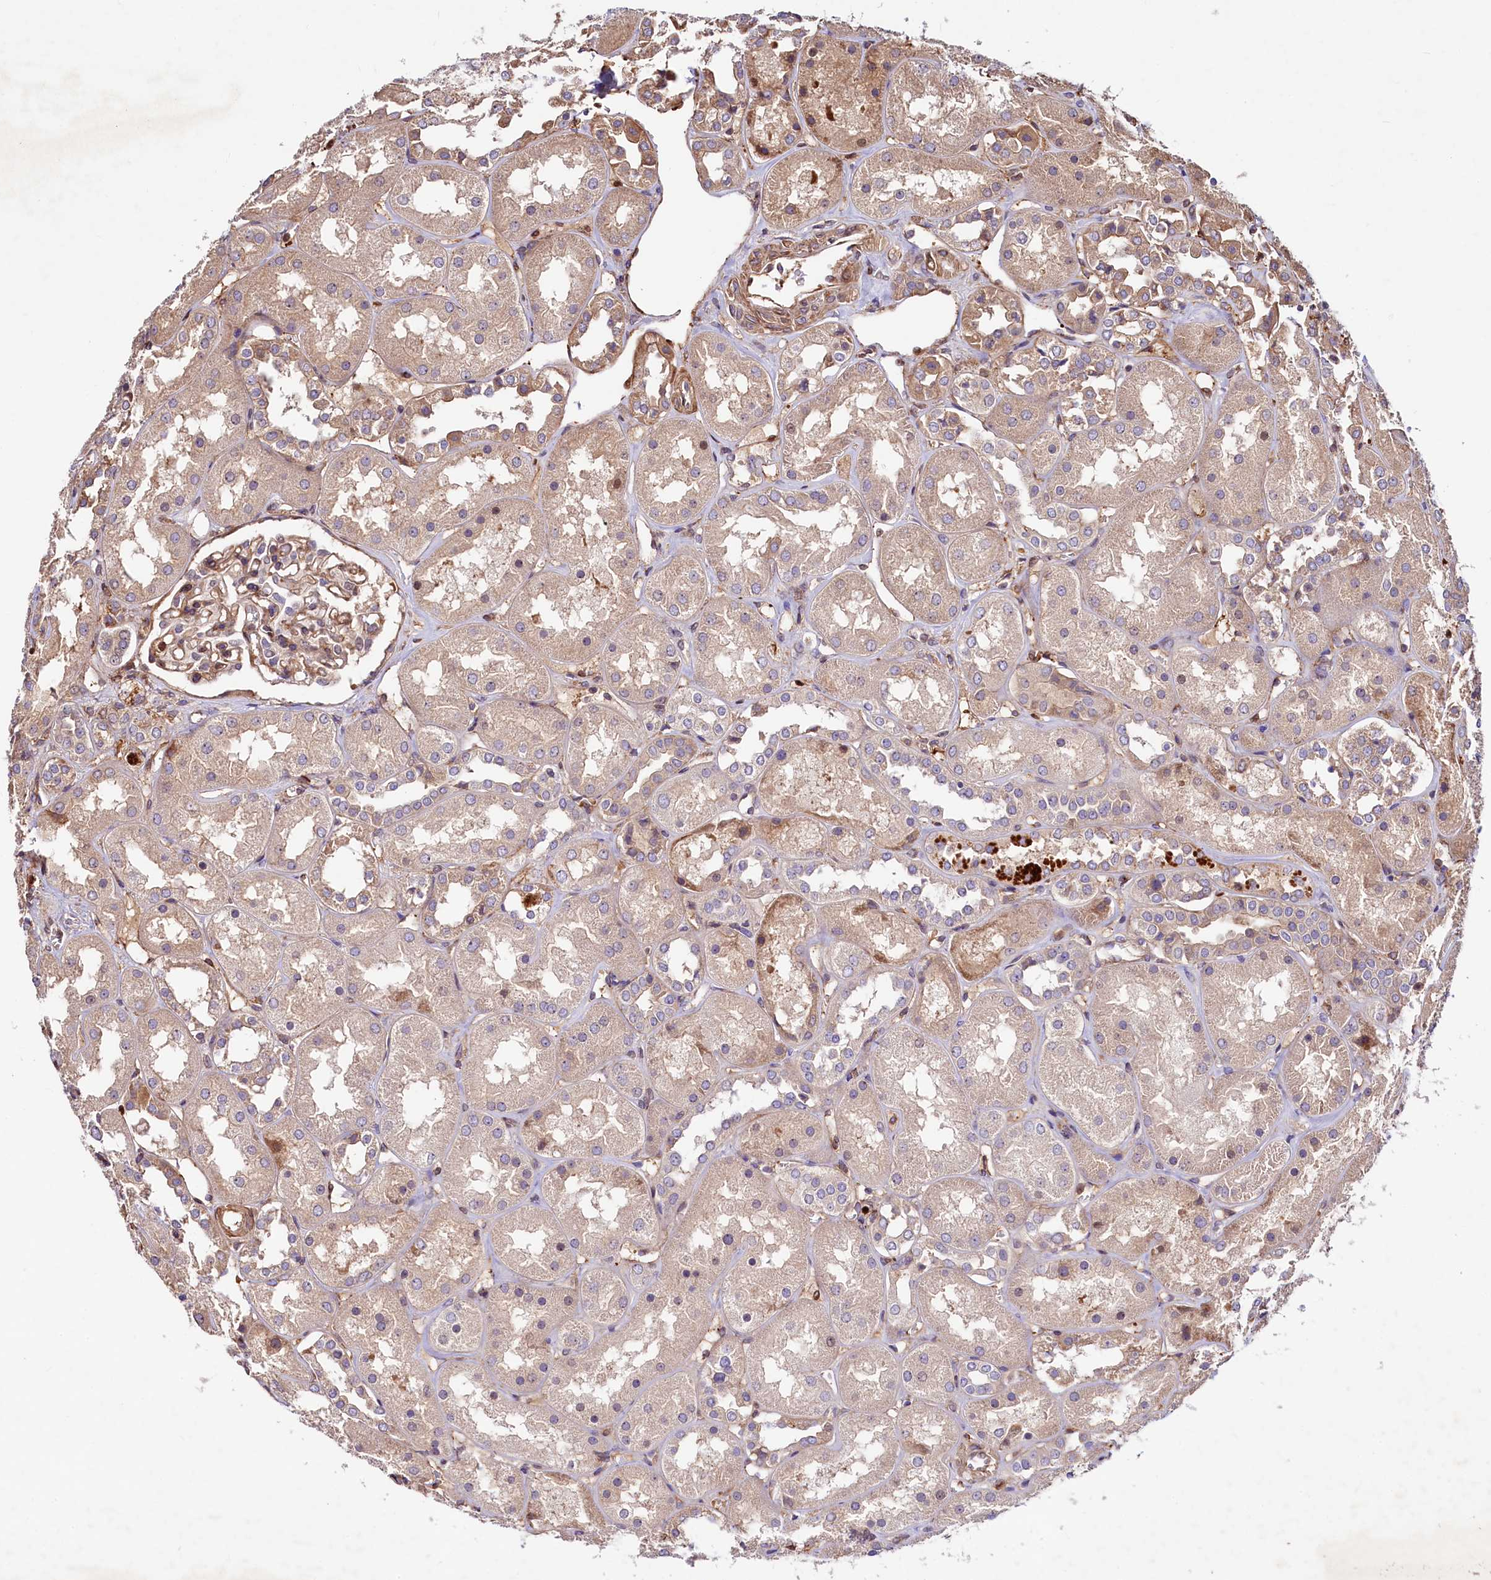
{"staining": {"intensity": "moderate", "quantity": "25%-75%", "location": "cytoplasmic/membranous"}, "tissue": "kidney", "cell_type": "Cells in glomeruli", "image_type": "normal", "snomed": [{"axis": "morphology", "description": "Normal tissue, NOS"}, {"axis": "topography", "description": "Kidney"}], "caption": "Protein expression analysis of normal human kidney reveals moderate cytoplasmic/membranous expression in about 25%-75% of cells in glomeruli. (DAB = brown stain, brightfield microscopy at high magnification).", "gene": "KLHDC4", "patient": {"sex": "male", "age": 70}}